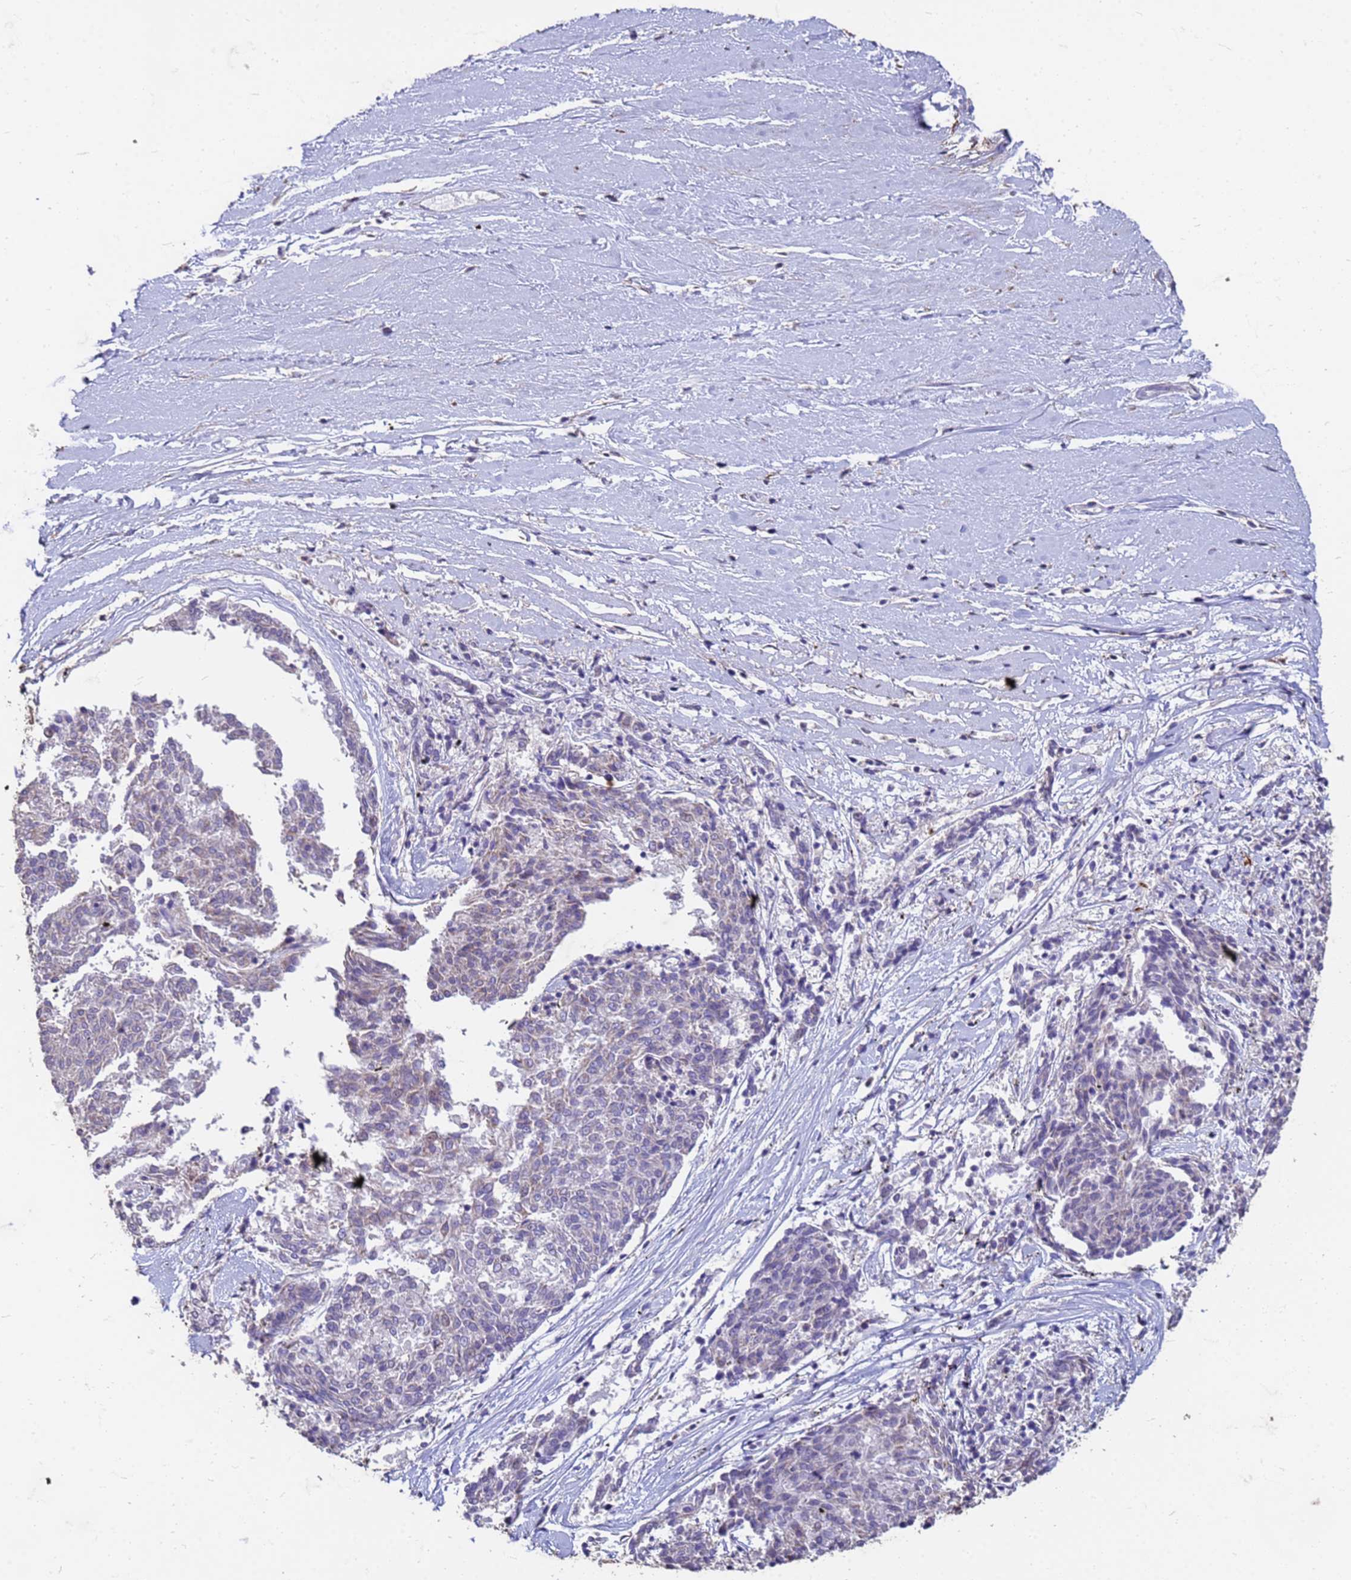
{"staining": {"intensity": "weak", "quantity": "<25%", "location": "cytoplasmic/membranous"}, "tissue": "melanoma", "cell_type": "Tumor cells", "image_type": "cancer", "snomed": [{"axis": "morphology", "description": "Malignant melanoma, NOS"}, {"axis": "topography", "description": "Skin"}], "caption": "Immunohistochemical staining of human melanoma displays no significant staining in tumor cells.", "gene": "SLC25A15", "patient": {"sex": "female", "age": 72}}